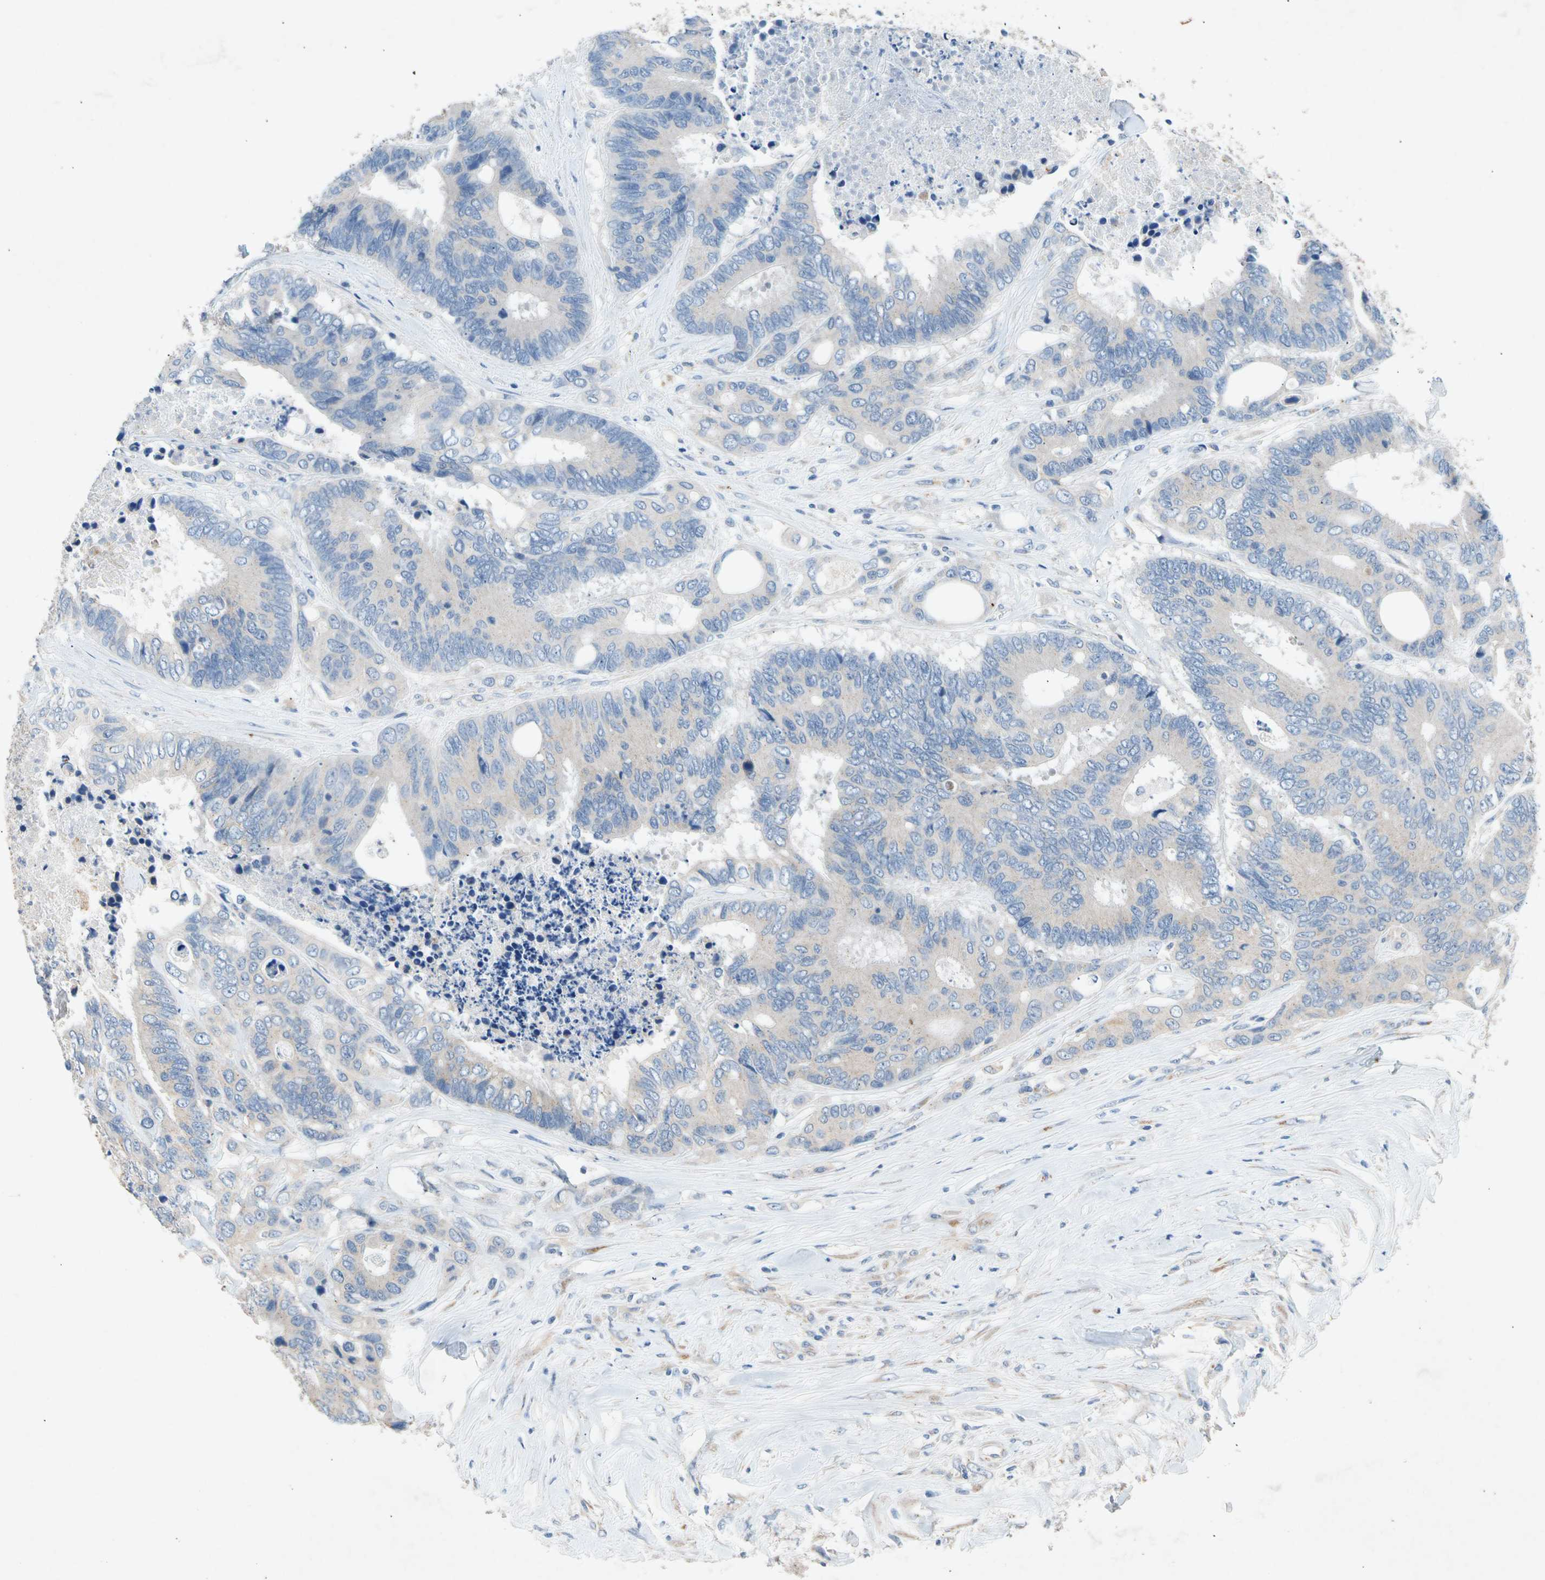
{"staining": {"intensity": "negative", "quantity": "none", "location": "none"}, "tissue": "colorectal cancer", "cell_type": "Tumor cells", "image_type": "cancer", "snomed": [{"axis": "morphology", "description": "Adenocarcinoma, NOS"}, {"axis": "topography", "description": "Rectum"}], "caption": "Colorectal cancer was stained to show a protein in brown. There is no significant expression in tumor cells. (Stains: DAB immunohistochemistry (IHC) with hematoxylin counter stain, Microscopy: brightfield microscopy at high magnification).", "gene": "GASK1B", "patient": {"sex": "male", "age": 55}}